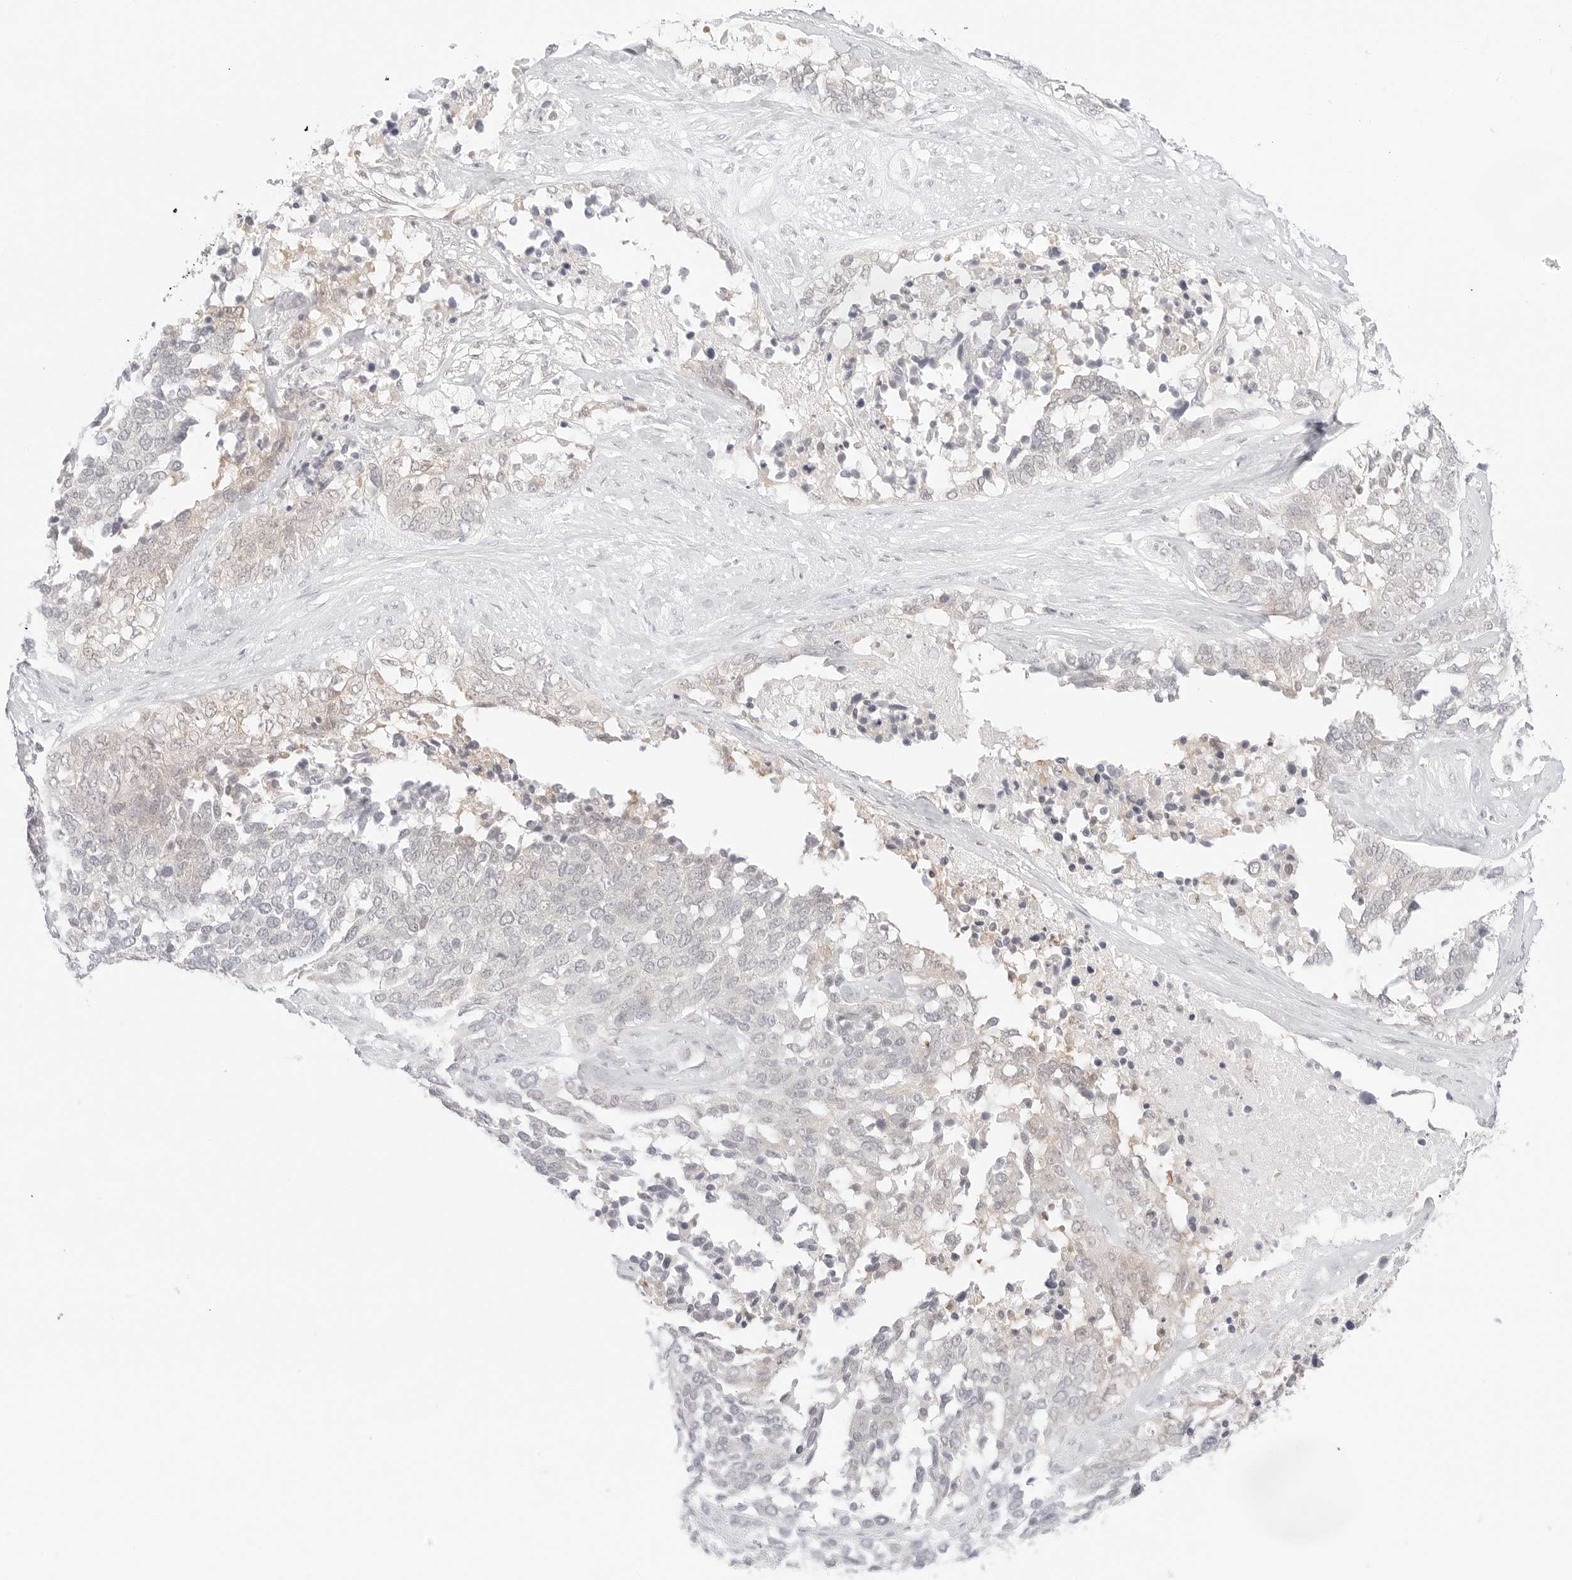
{"staining": {"intensity": "negative", "quantity": "none", "location": "none"}, "tissue": "ovarian cancer", "cell_type": "Tumor cells", "image_type": "cancer", "snomed": [{"axis": "morphology", "description": "Cystadenocarcinoma, serous, NOS"}, {"axis": "topography", "description": "Ovary"}], "caption": "High magnification brightfield microscopy of ovarian cancer stained with DAB (3,3'-diaminobenzidine) (brown) and counterstained with hematoxylin (blue): tumor cells show no significant positivity.", "gene": "GNAS", "patient": {"sex": "female", "age": 44}}